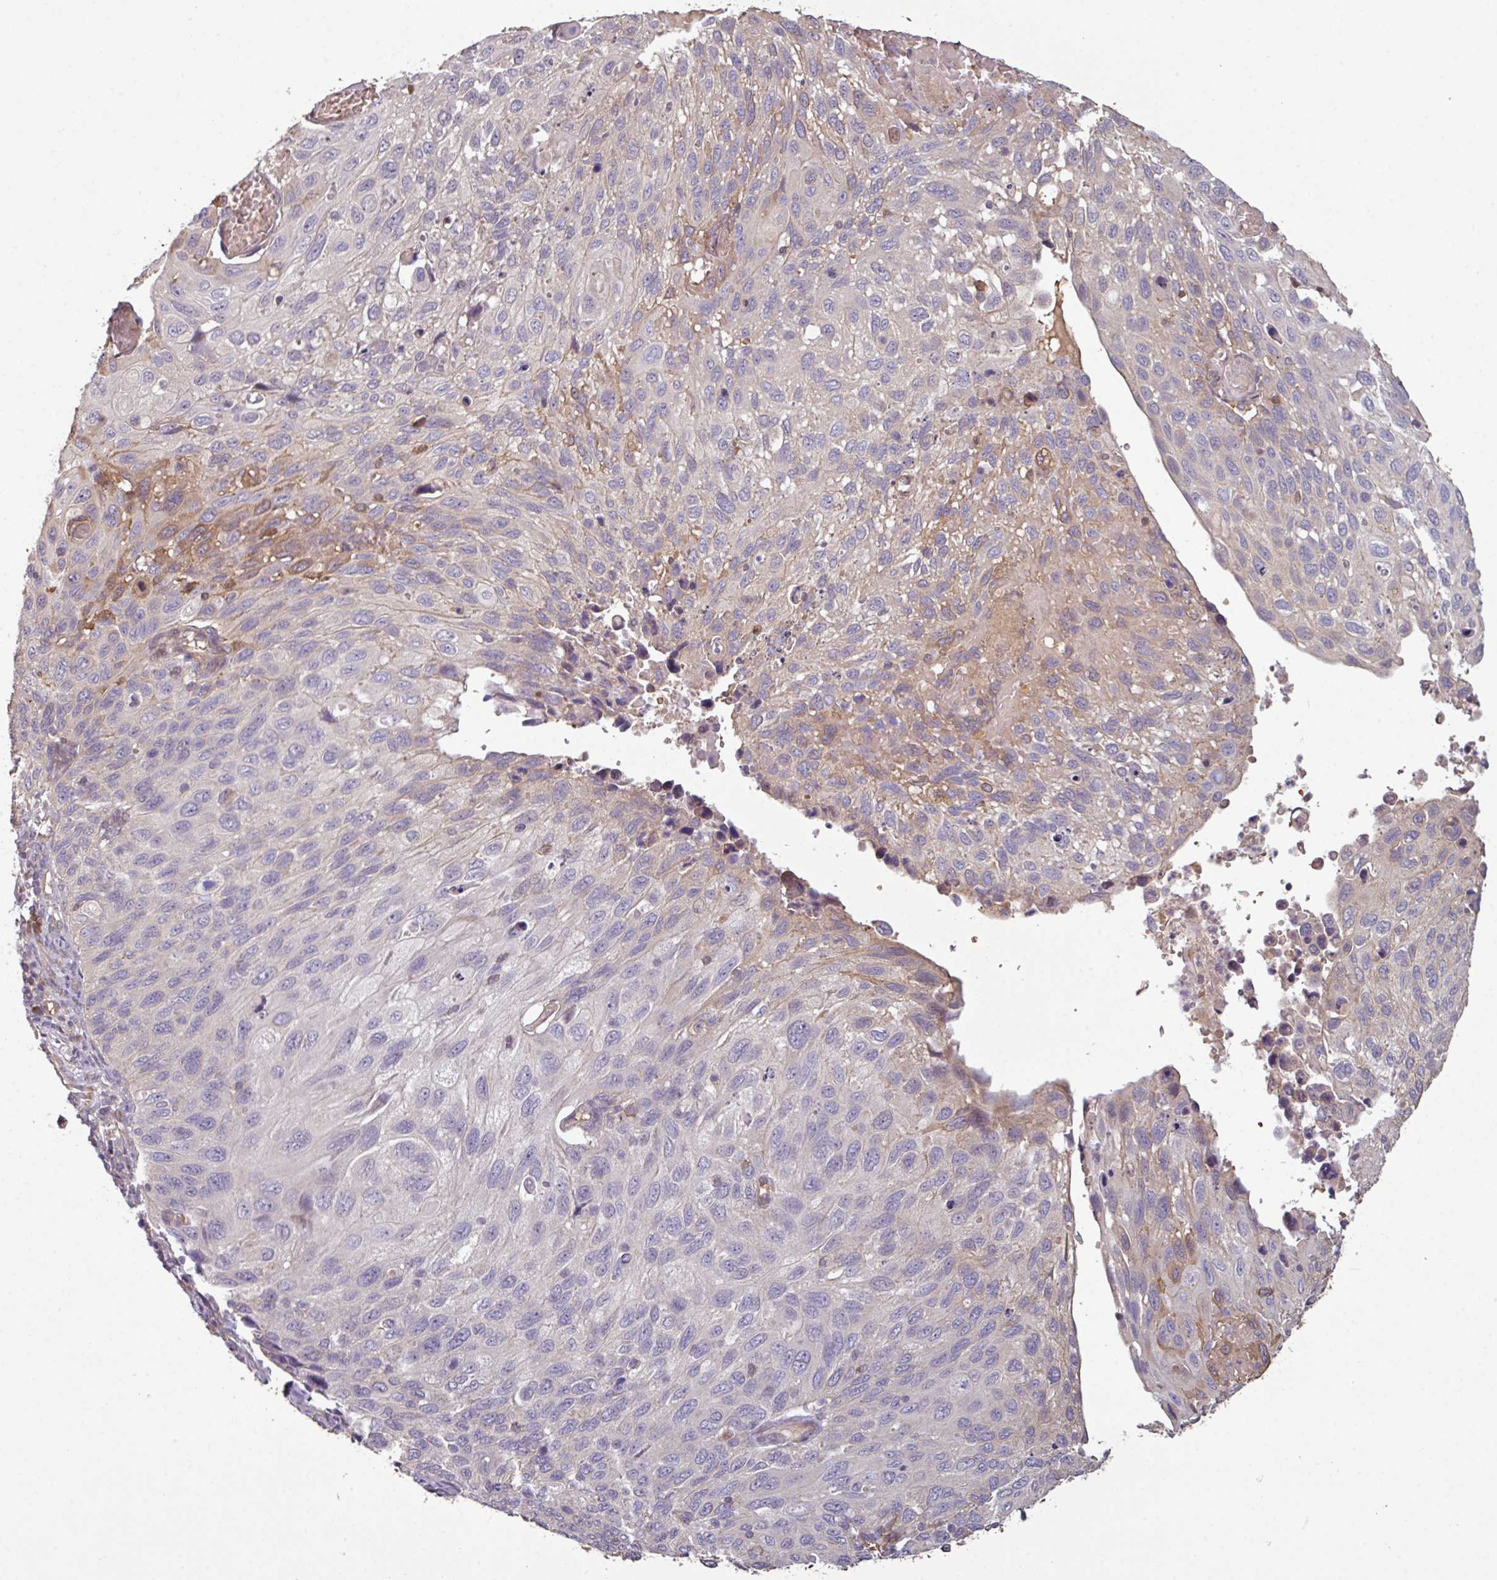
{"staining": {"intensity": "negative", "quantity": "none", "location": "none"}, "tissue": "cervical cancer", "cell_type": "Tumor cells", "image_type": "cancer", "snomed": [{"axis": "morphology", "description": "Squamous cell carcinoma, NOS"}, {"axis": "topography", "description": "Cervix"}], "caption": "Immunohistochemical staining of human cervical cancer (squamous cell carcinoma) reveals no significant expression in tumor cells.", "gene": "NHSL2", "patient": {"sex": "female", "age": 70}}